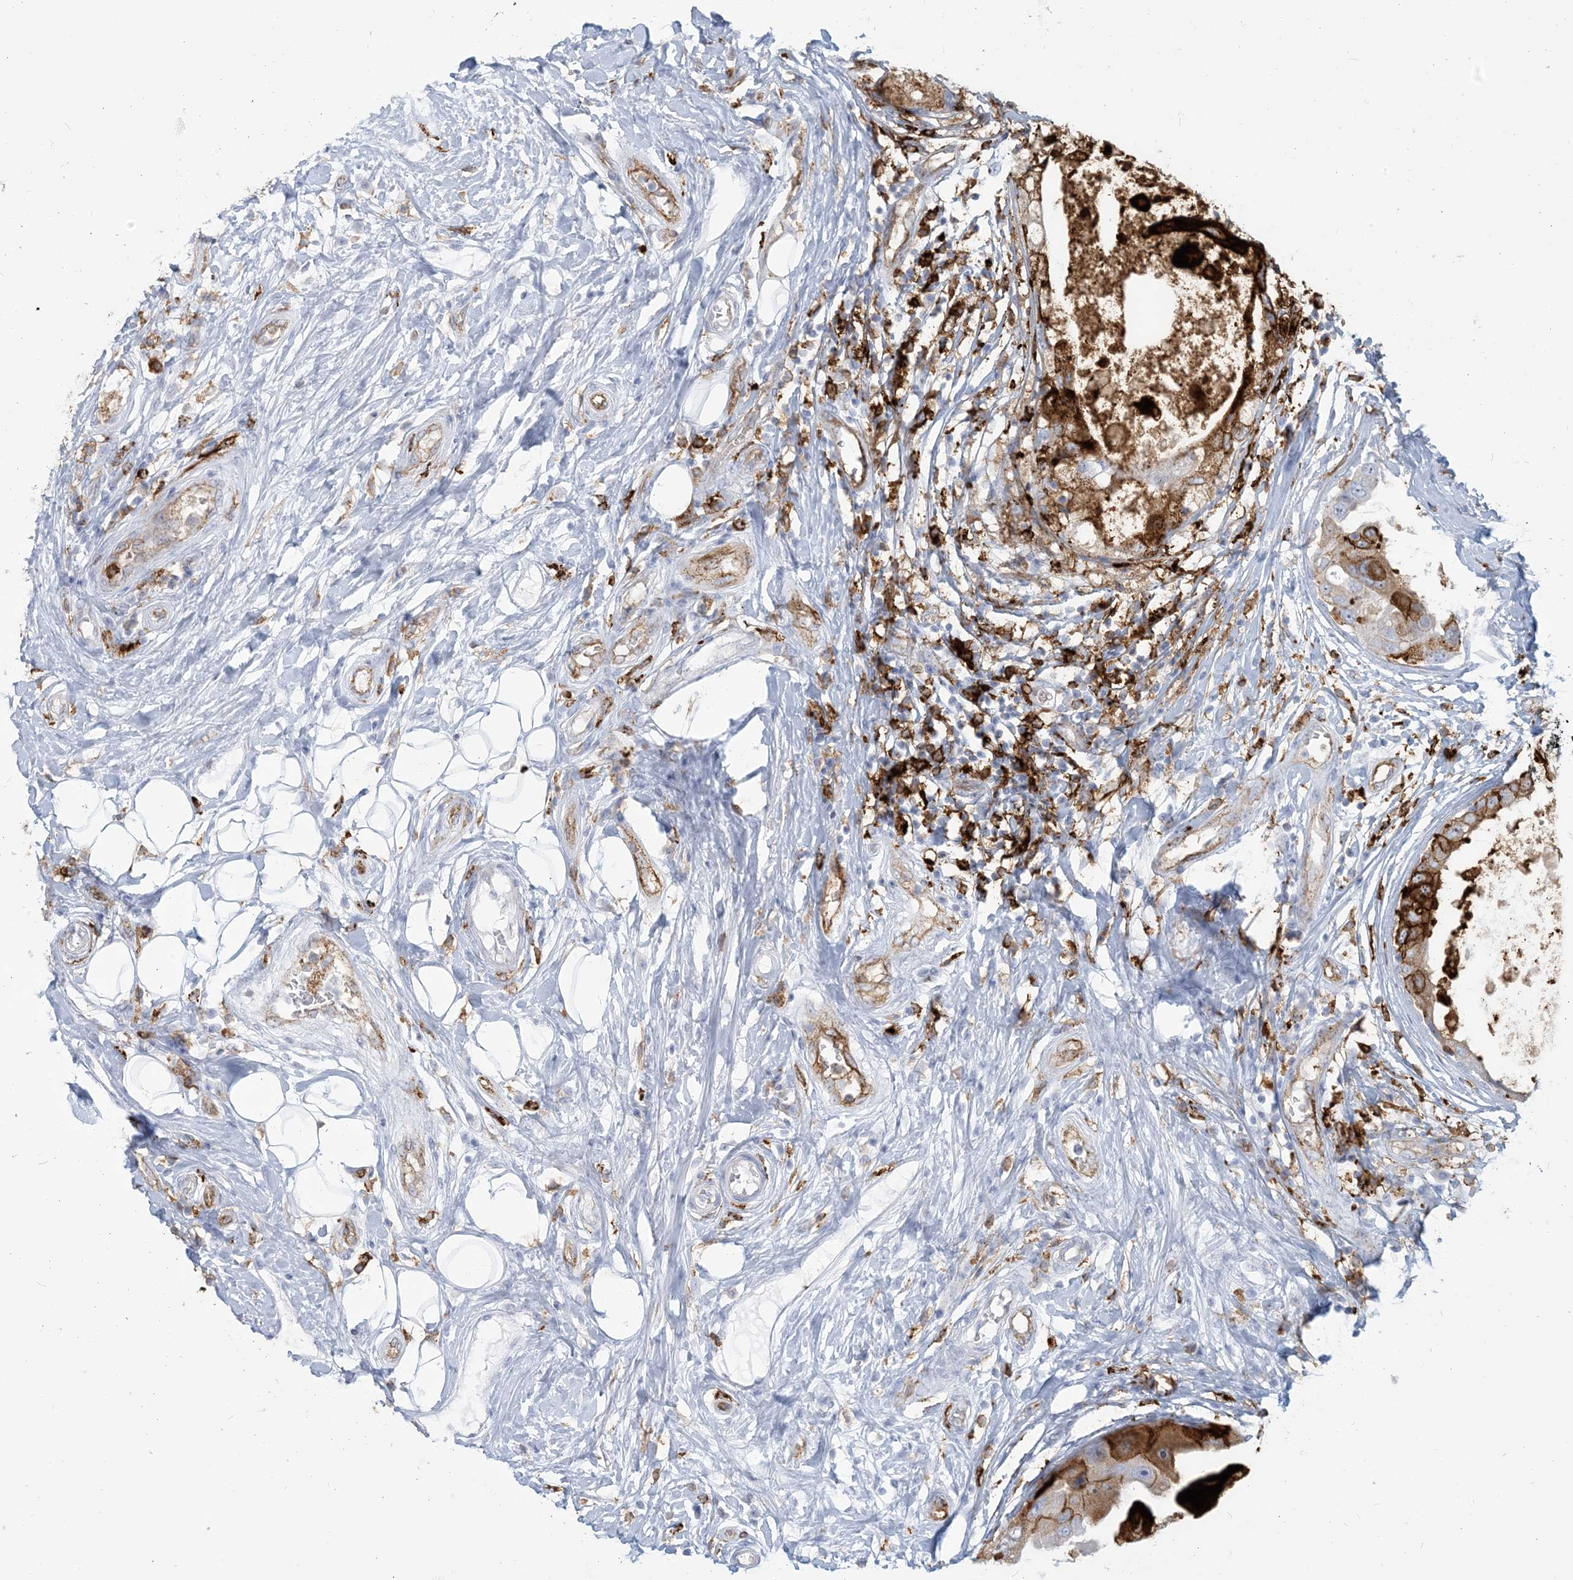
{"staining": {"intensity": "moderate", "quantity": "25%-75%", "location": "cytoplasmic/membranous"}, "tissue": "breast cancer", "cell_type": "Tumor cells", "image_type": "cancer", "snomed": [{"axis": "morphology", "description": "Duct carcinoma"}, {"axis": "topography", "description": "Breast"}], "caption": "About 25%-75% of tumor cells in invasive ductal carcinoma (breast) reveal moderate cytoplasmic/membranous protein expression as visualized by brown immunohistochemical staining.", "gene": "HLA-DRB1", "patient": {"sex": "female", "age": 27}}